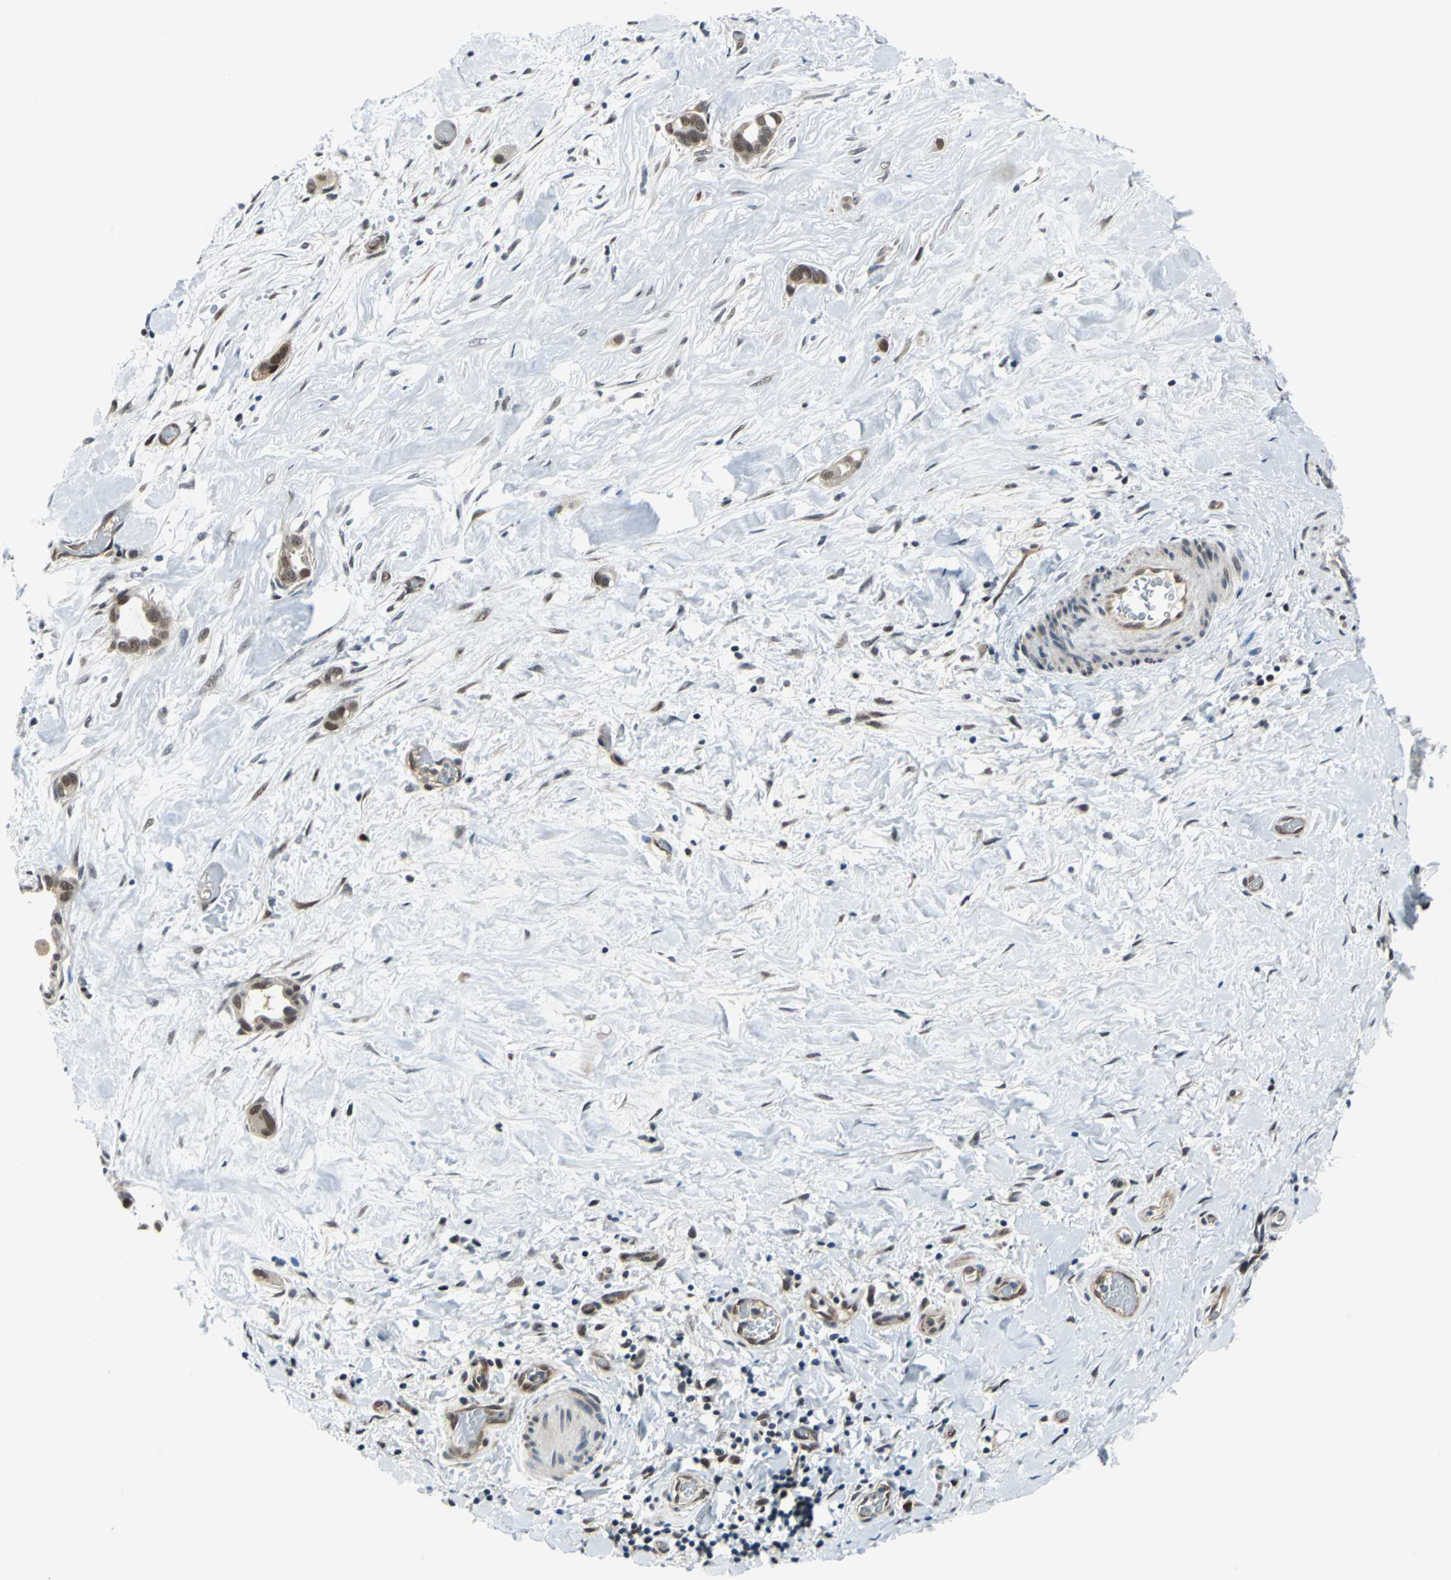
{"staining": {"intensity": "moderate", "quantity": ">75%", "location": "cytoplasmic/membranous,nuclear"}, "tissue": "liver cancer", "cell_type": "Tumor cells", "image_type": "cancer", "snomed": [{"axis": "morphology", "description": "Cholangiocarcinoma"}, {"axis": "topography", "description": "Liver"}], "caption": "Immunohistochemistry (IHC) of liver cancer displays medium levels of moderate cytoplasmic/membranous and nuclear positivity in approximately >75% of tumor cells.", "gene": "POLR3K", "patient": {"sex": "female", "age": 65}}